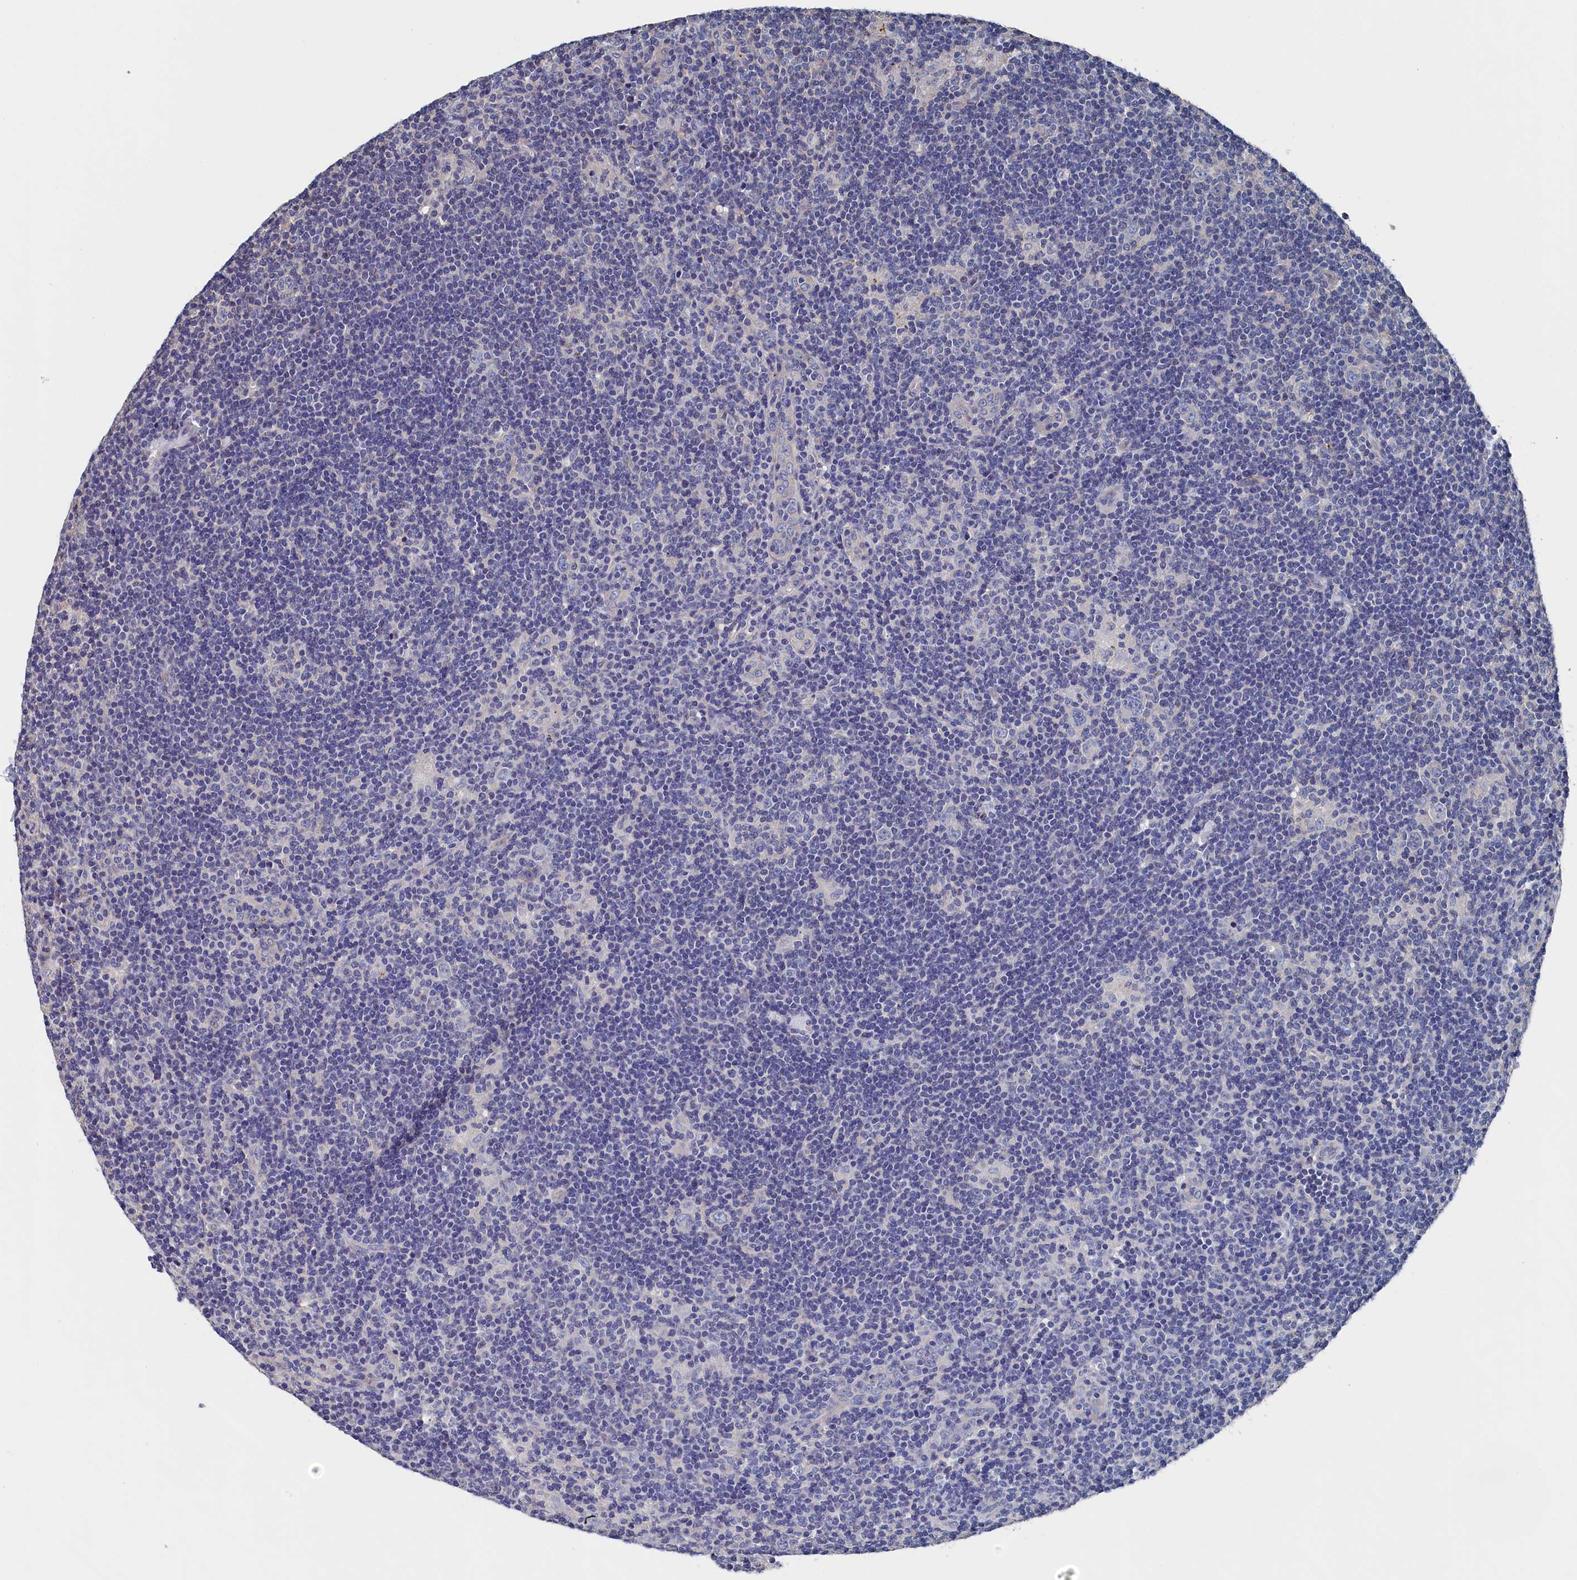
{"staining": {"intensity": "negative", "quantity": "none", "location": "none"}, "tissue": "lymphoma", "cell_type": "Tumor cells", "image_type": "cancer", "snomed": [{"axis": "morphology", "description": "Hodgkin's disease, NOS"}, {"axis": "topography", "description": "Lymph node"}], "caption": "There is no significant positivity in tumor cells of Hodgkin's disease. The staining was performed using DAB to visualize the protein expression in brown, while the nuclei were stained in blue with hematoxylin (Magnification: 20x).", "gene": "BHMT", "patient": {"sex": "female", "age": 57}}